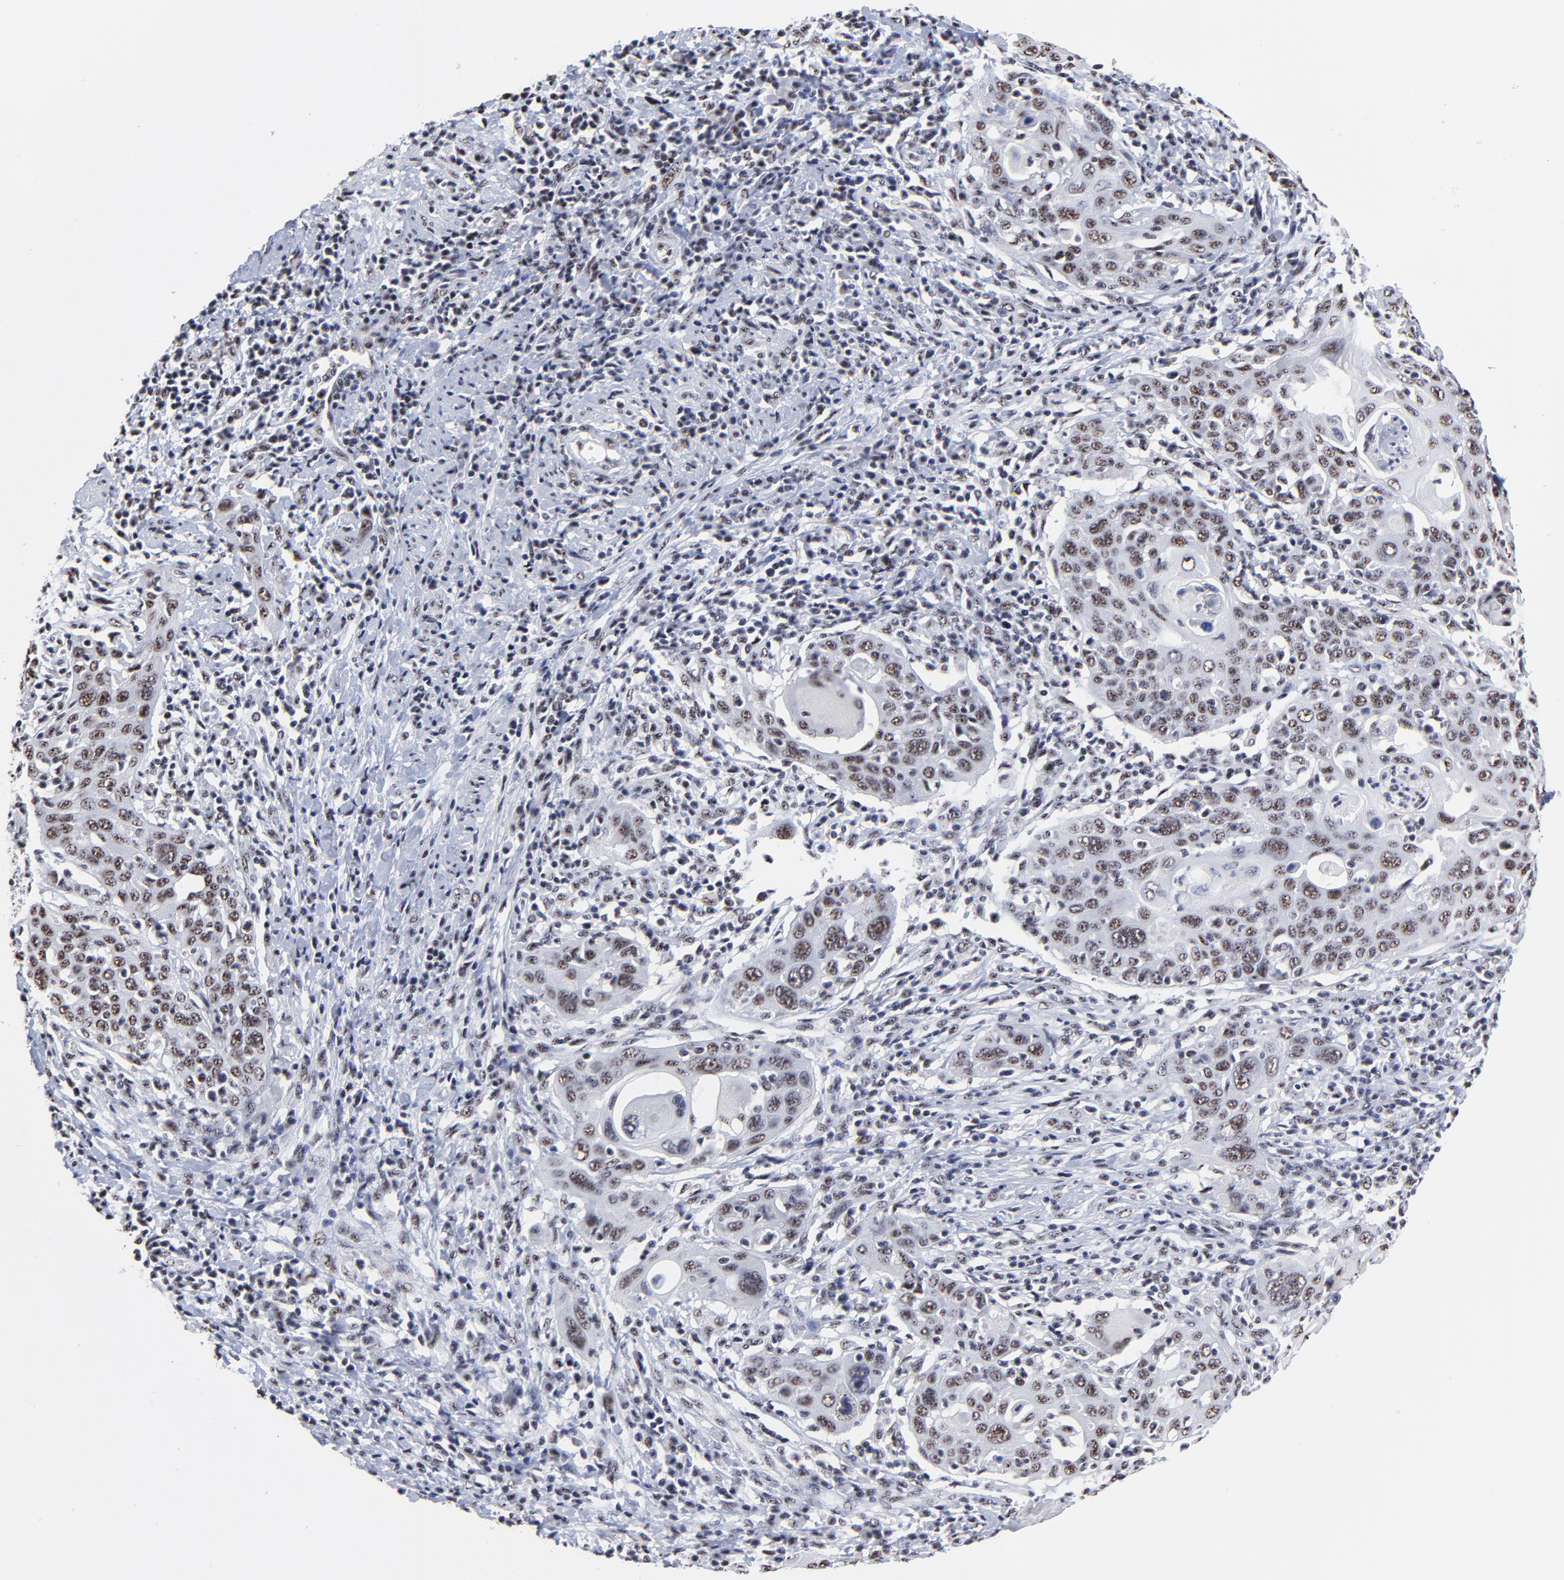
{"staining": {"intensity": "moderate", "quantity": ">75%", "location": "nuclear"}, "tissue": "cervical cancer", "cell_type": "Tumor cells", "image_type": "cancer", "snomed": [{"axis": "morphology", "description": "Squamous cell carcinoma, NOS"}, {"axis": "topography", "description": "Cervix"}], "caption": "Squamous cell carcinoma (cervical) was stained to show a protein in brown. There is medium levels of moderate nuclear positivity in about >75% of tumor cells.", "gene": "MBD4", "patient": {"sex": "female", "age": 54}}